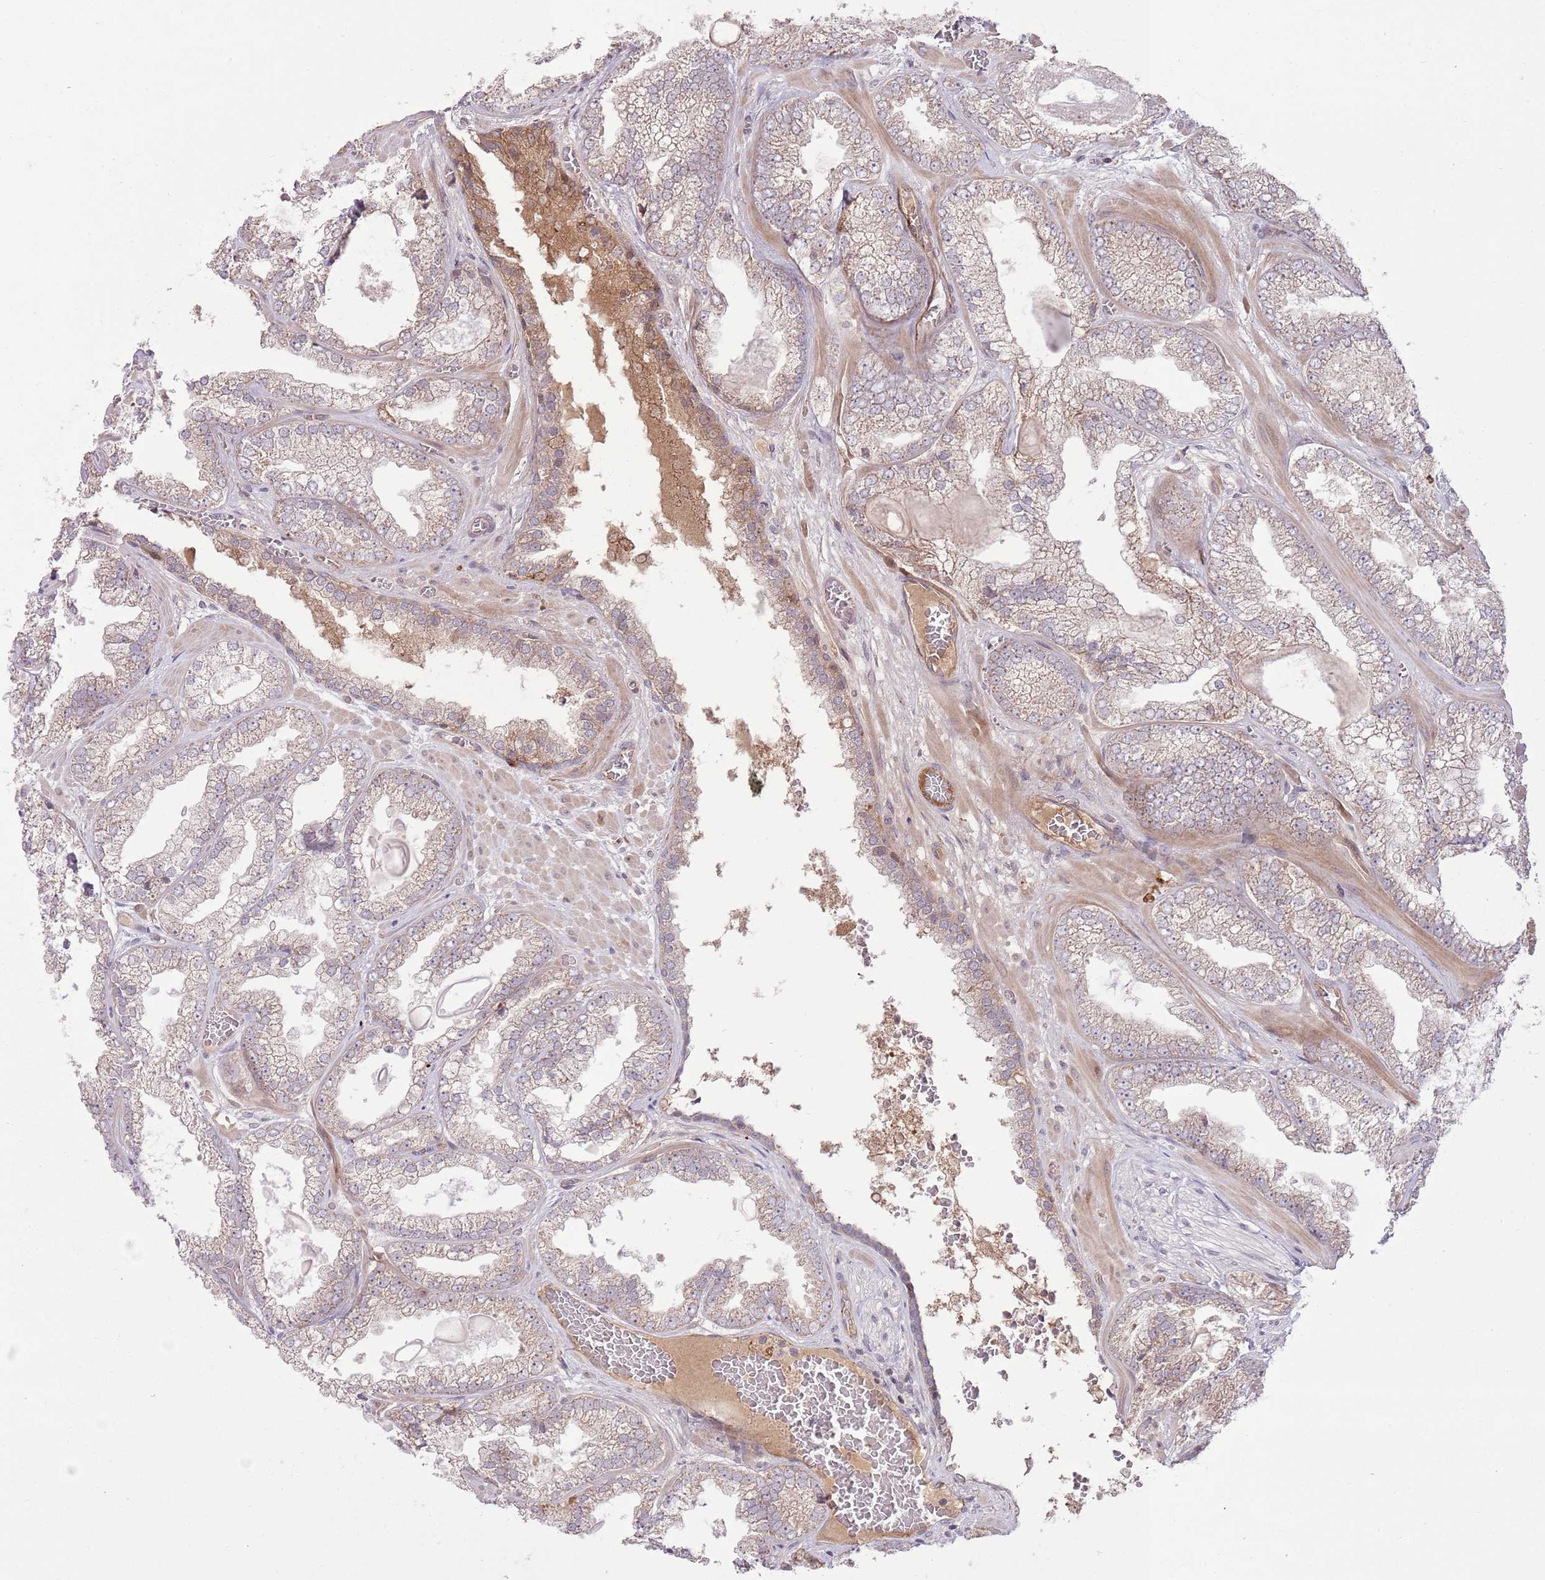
{"staining": {"intensity": "weak", "quantity": "25%-75%", "location": "cytoplasmic/membranous"}, "tissue": "prostate cancer", "cell_type": "Tumor cells", "image_type": "cancer", "snomed": [{"axis": "morphology", "description": "Adenocarcinoma, Low grade"}, {"axis": "topography", "description": "Prostate"}], "caption": "Immunohistochemistry (IHC) (DAB) staining of prostate cancer (adenocarcinoma (low-grade)) reveals weak cytoplasmic/membranous protein staining in approximately 25%-75% of tumor cells.", "gene": "DPP10", "patient": {"sex": "male", "age": 57}}